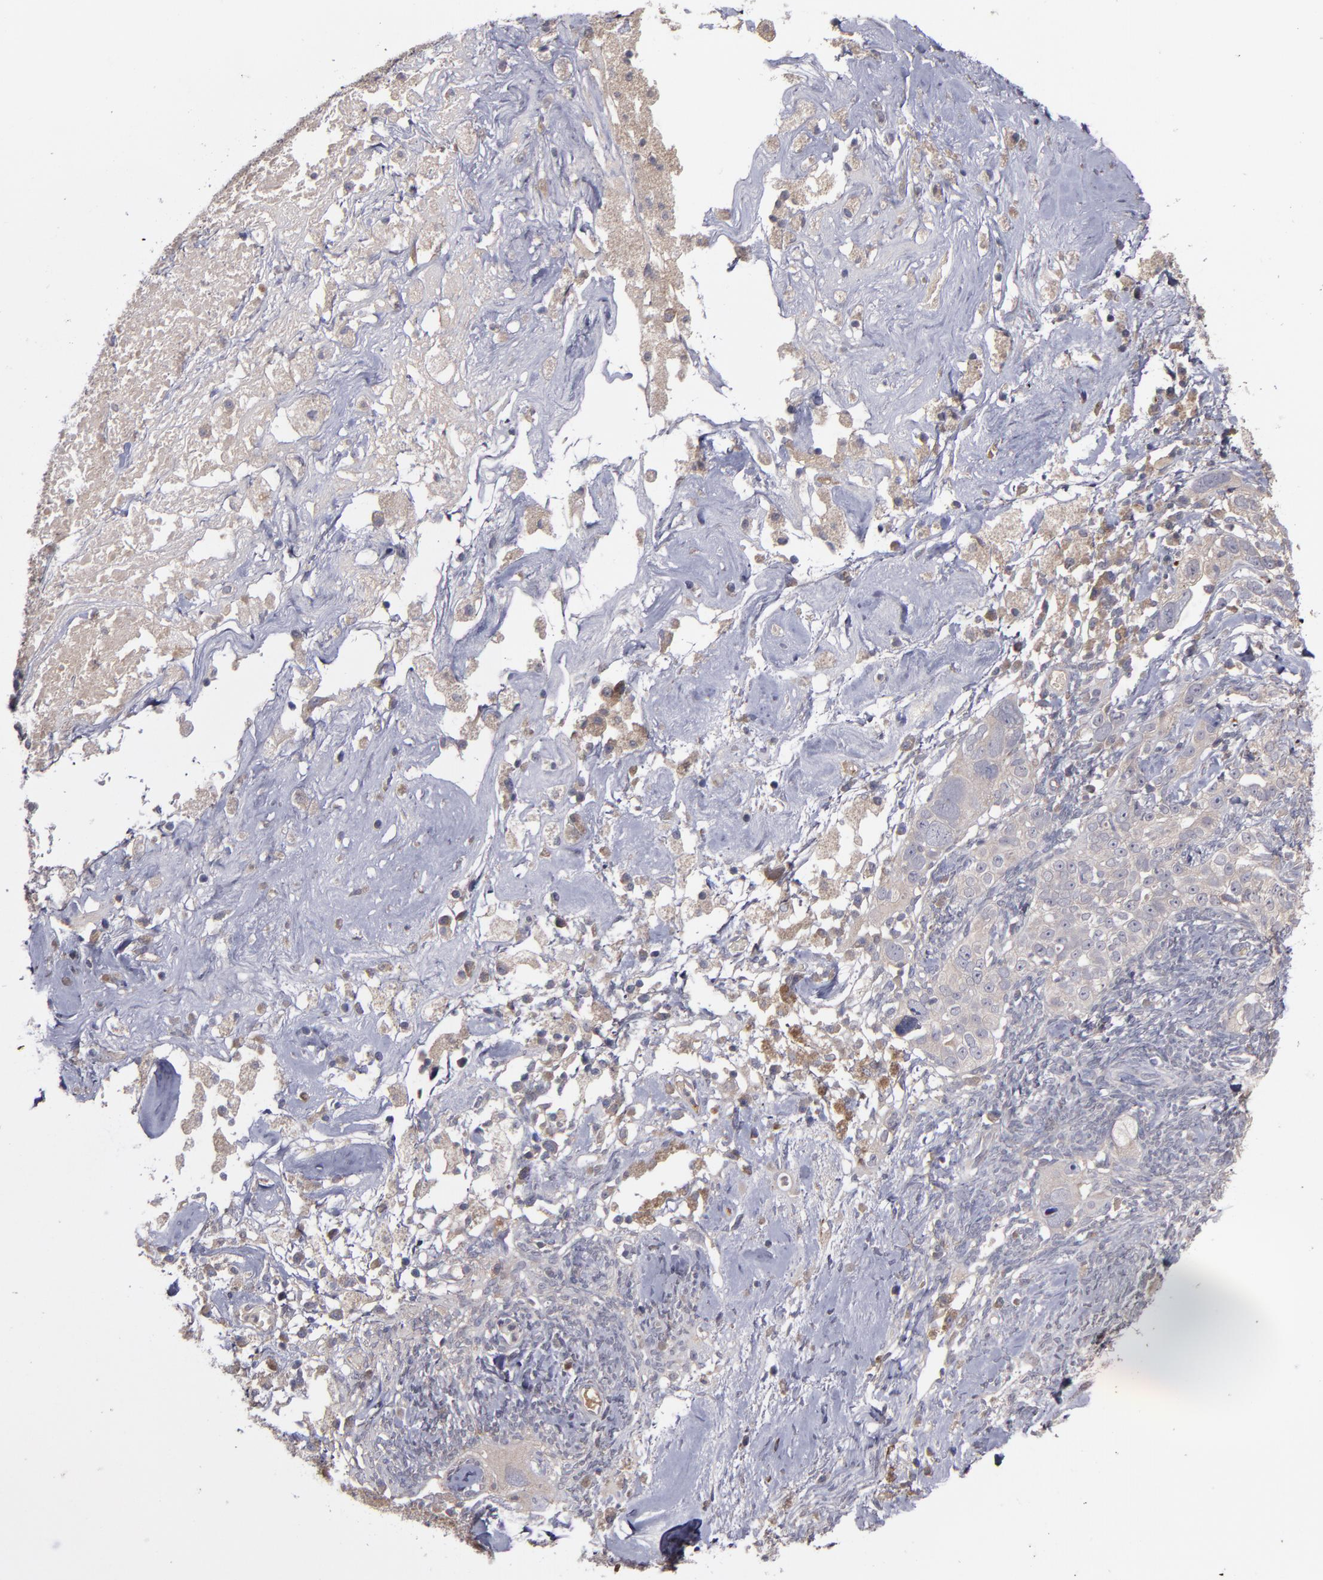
{"staining": {"intensity": "weak", "quantity": ">75%", "location": "cytoplasmic/membranous"}, "tissue": "ovarian cancer", "cell_type": "Tumor cells", "image_type": "cancer", "snomed": [{"axis": "morphology", "description": "Normal tissue, NOS"}, {"axis": "morphology", "description": "Cystadenocarcinoma, serous, NOS"}, {"axis": "topography", "description": "Ovary"}], "caption": "Immunohistochemical staining of human ovarian cancer (serous cystadenocarcinoma) demonstrates weak cytoplasmic/membranous protein expression in about >75% of tumor cells.", "gene": "MMP11", "patient": {"sex": "female", "age": 62}}